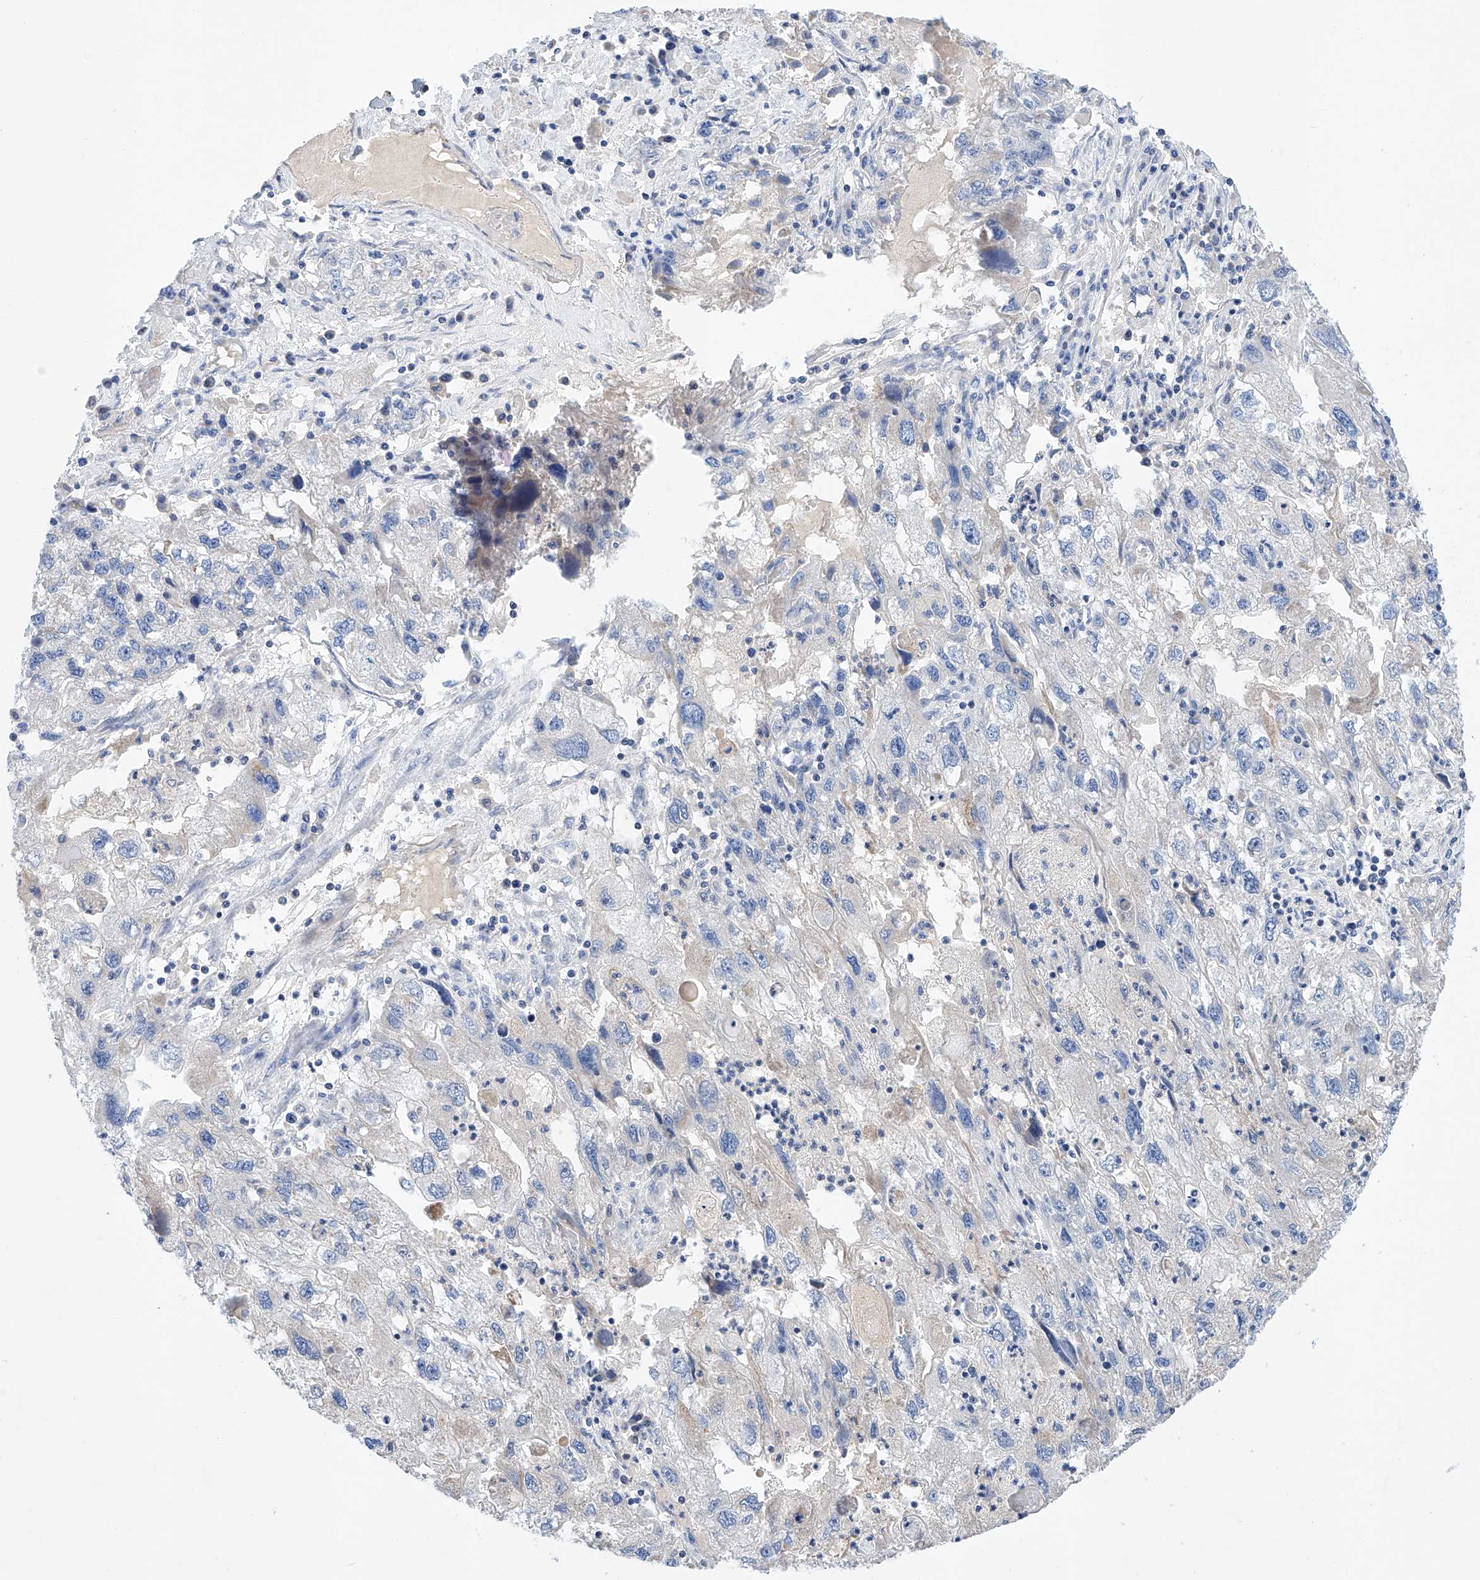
{"staining": {"intensity": "negative", "quantity": "none", "location": "none"}, "tissue": "endometrial cancer", "cell_type": "Tumor cells", "image_type": "cancer", "snomed": [{"axis": "morphology", "description": "Adenocarcinoma, NOS"}, {"axis": "topography", "description": "Endometrium"}], "caption": "Endometrial cancer was stained to show a protein in brown. There is no significant positivity in tumor cells.", "gene": "C6orf118", "patient": {"sex": "female", "age": 49}}